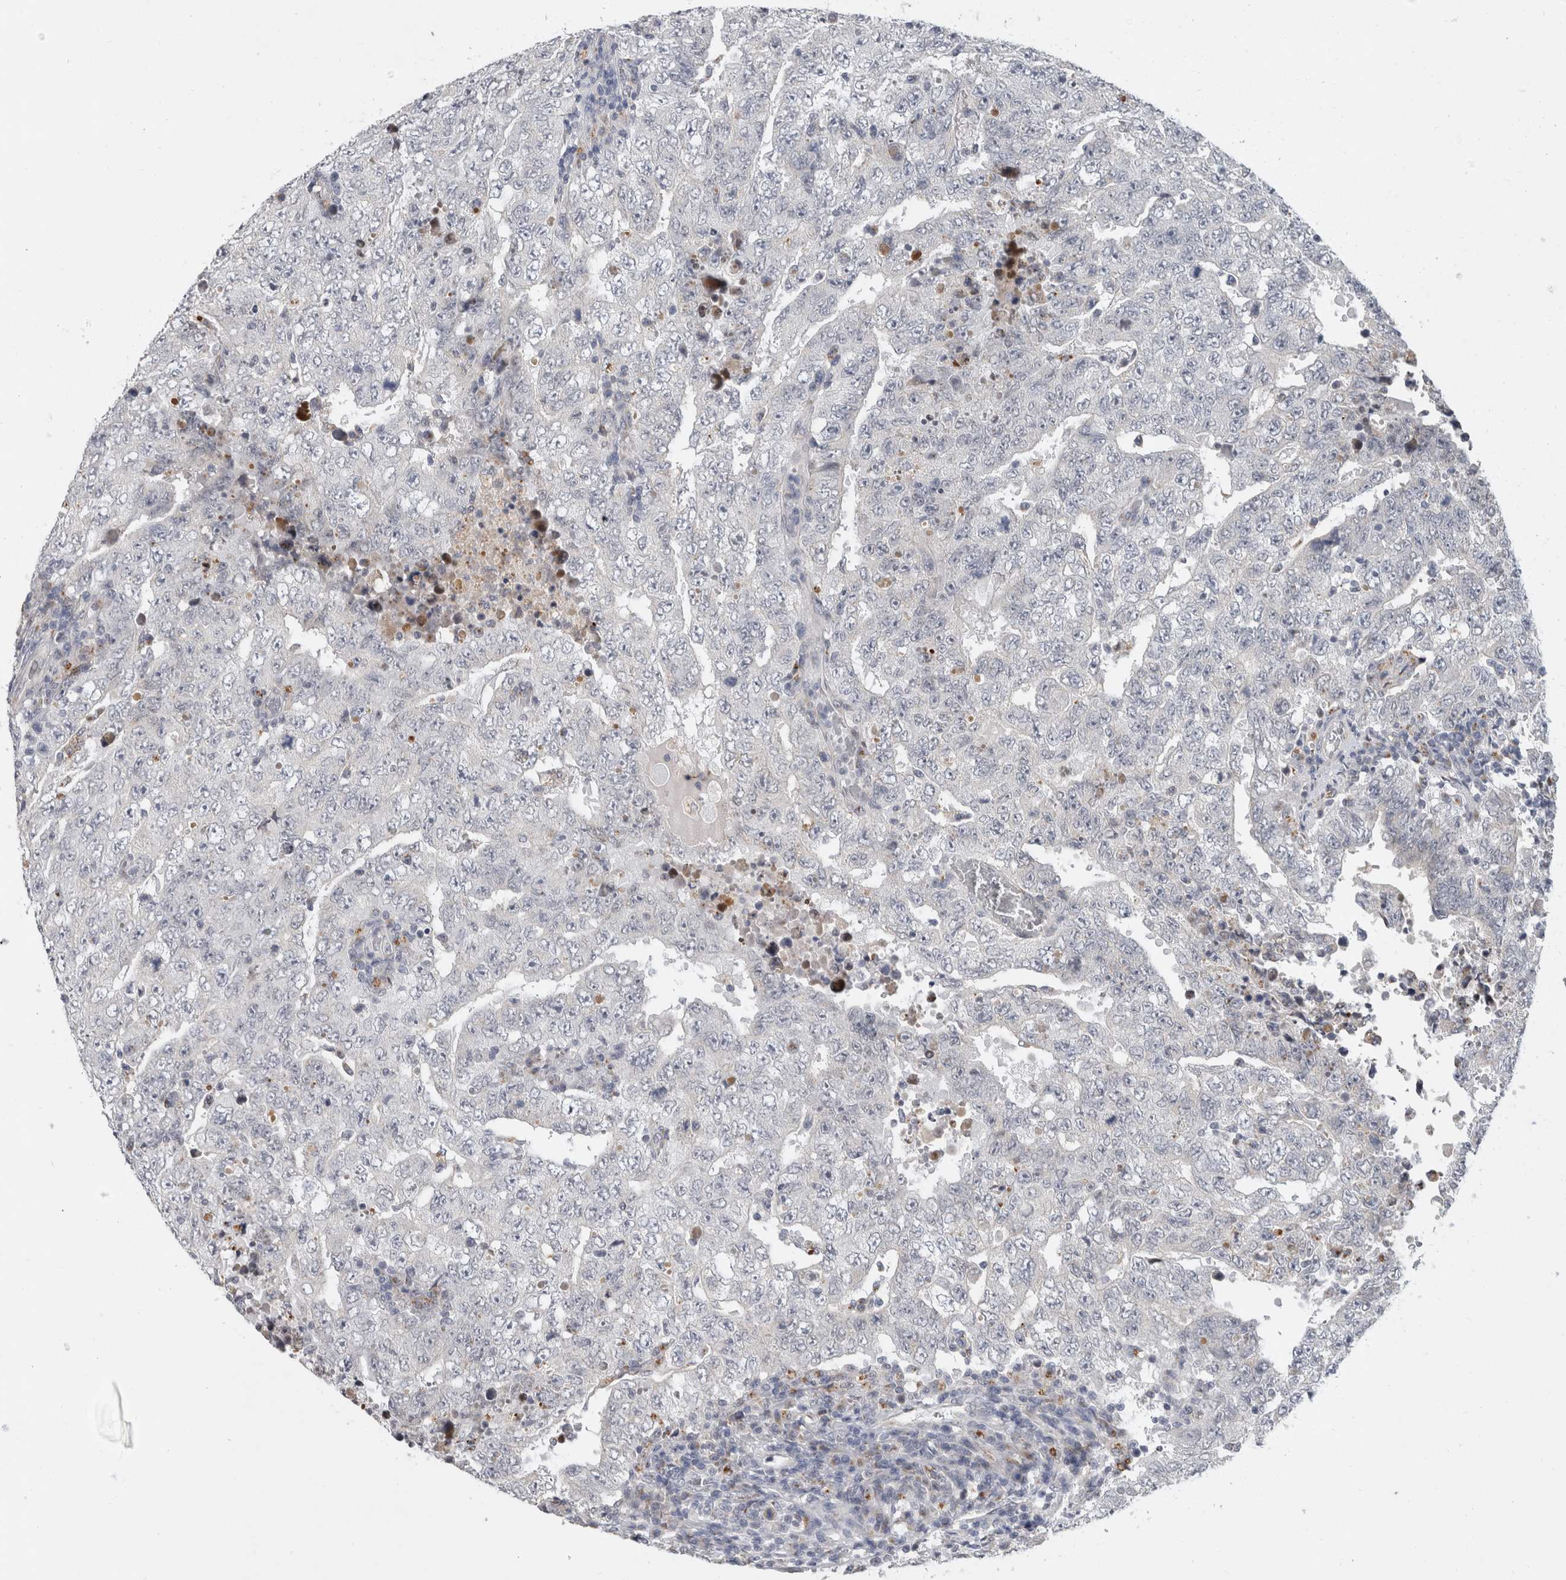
{"staining": {"intensity": "negative", "quantity": "none", "location": "none"}, "tissue": "testis cancer", "cell_type": "Tumor cells", "image_type": "cancer", "snomed": [{"axis": "morphology", "description": "Carcinoma, Embryonal, NOS"}, {"axis": "topography", "description": "Testis"}], "caption": "Histopathology image shows no significant protein positivity in tumor cells of testis cancer.", "gene": "MGAT1", "patient": {"sex": "male", "age": 26}}